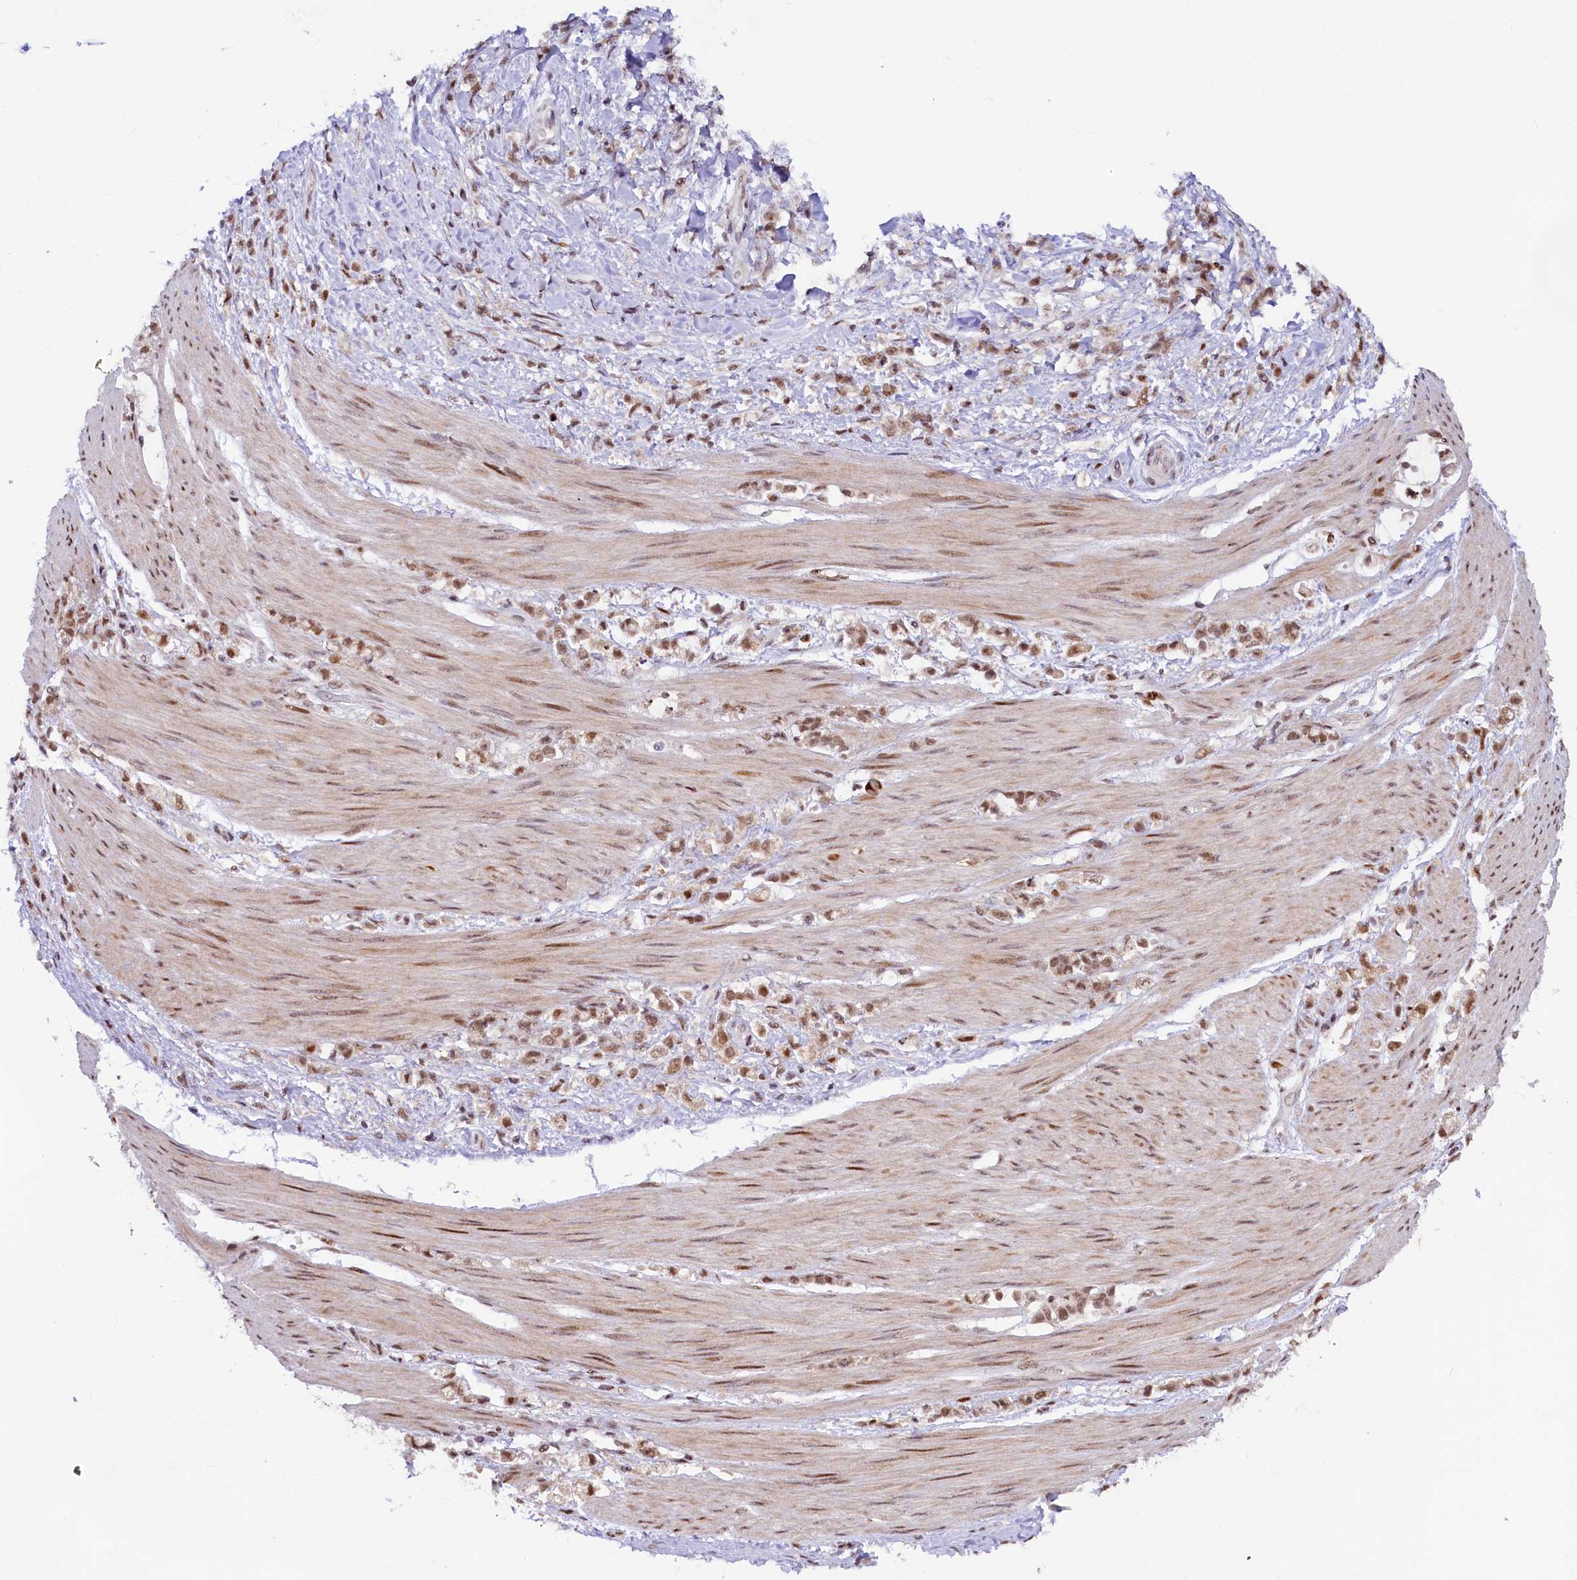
{"staining": {"intensity": "moderate", "quantity": ">75%", "location": "nuclear"}, "tissue": "stomach cancer", "cell_type": "Tumor cells", "image_type": "cancer", "snomed": [{"axis": "morphology", "description": "Adenocarcinoma, NOS"}, {"axis": "topography", "description": "Stomach"}], "caption": "Tumor cells show medium levels of moderate nuclear expression in approximately >75% of cells in human stomach cancer. (DAB (3,3'-diaminobenzidine) = brown stain, brightfield microscopy at high magnification).", "gene": "ANKS3", "patient": {"sex": "female", "age": 60}}